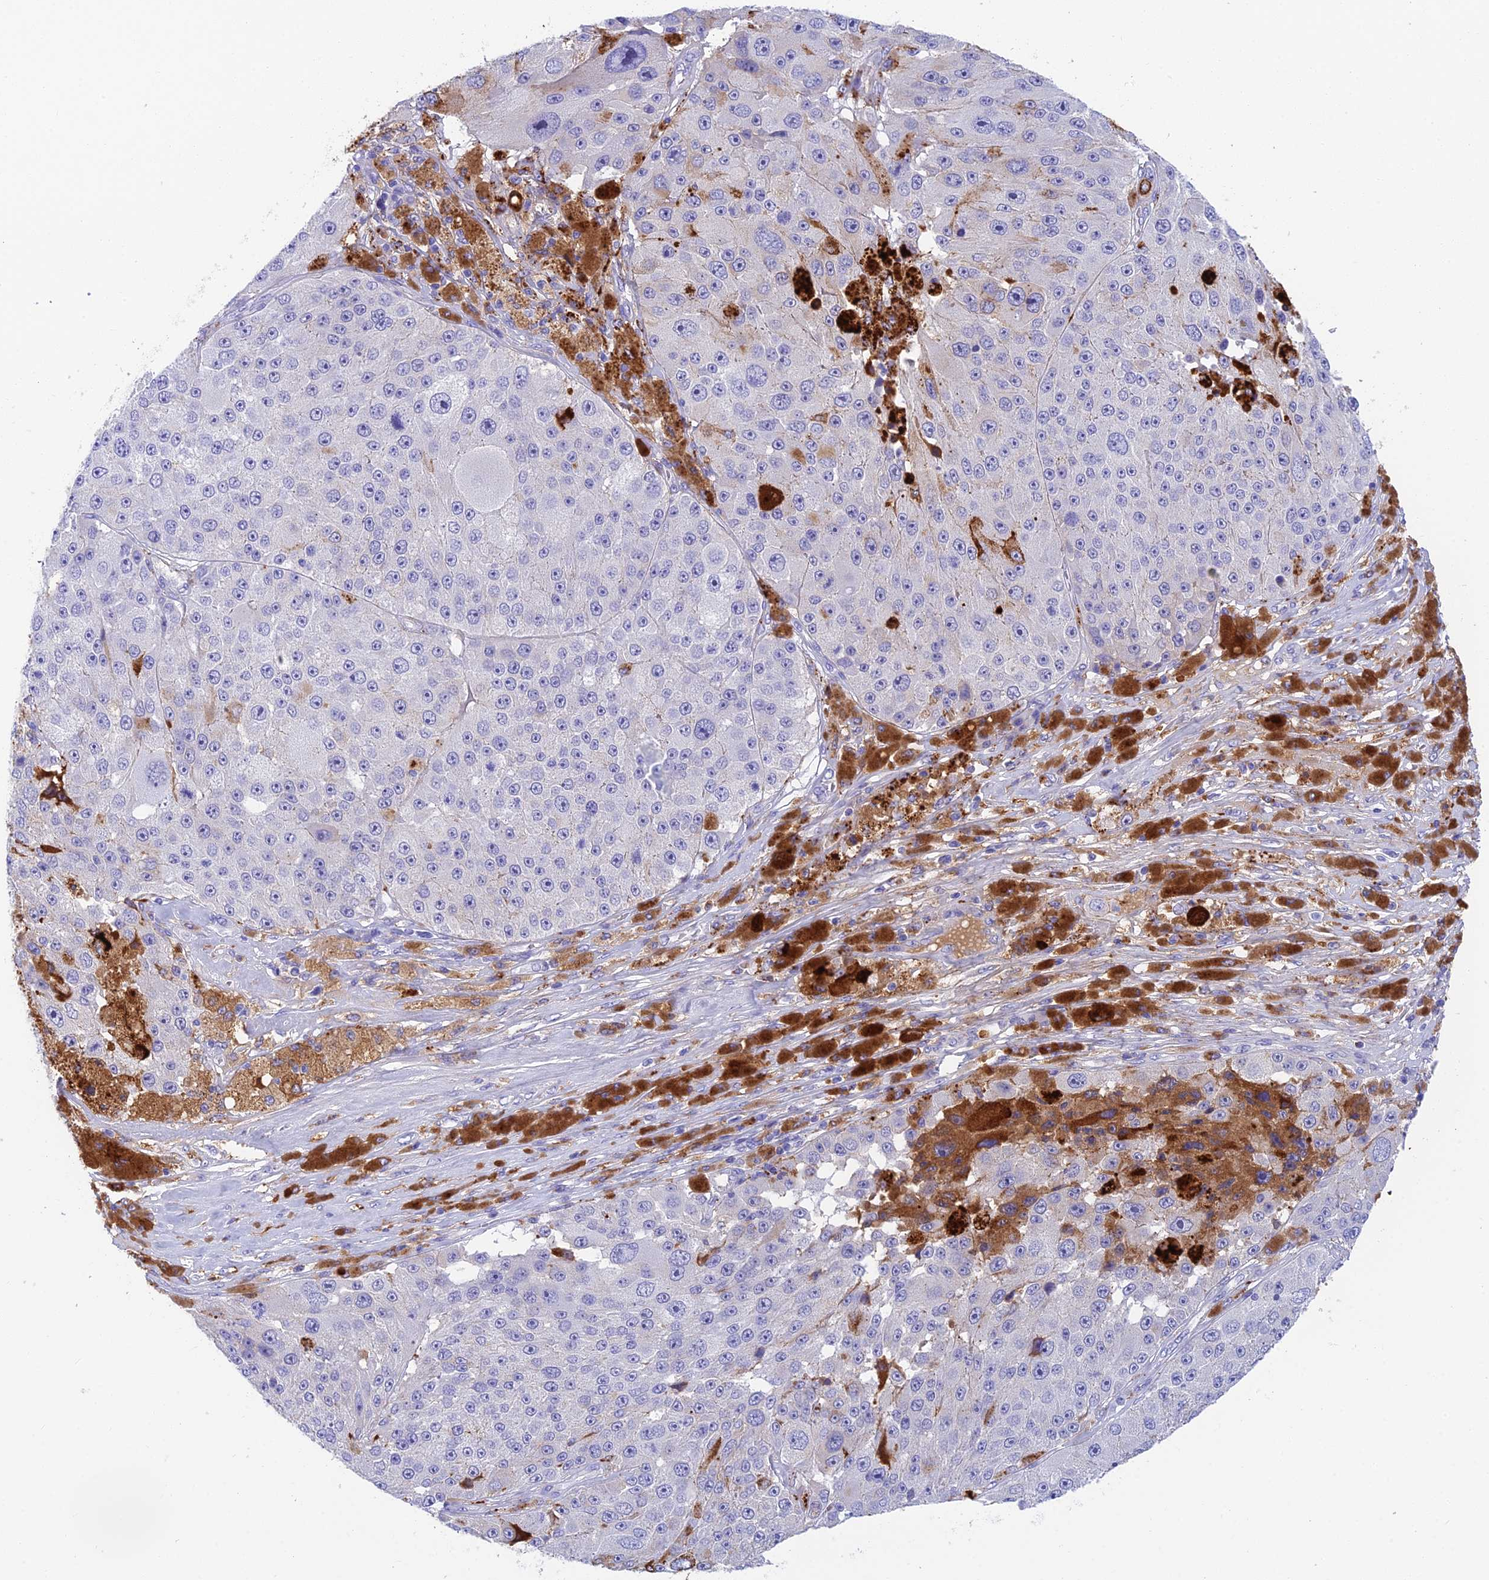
{"staining": {"intensity": "strong", "quantity": "25%-75%", "location": "cytoplasmic/membranous"}, "tissue": "melanoma", "cell_type": "Tumor cells", "image_type": "cancer", "snomed": [{"axis": "morphology", "description": "Malignant melanoma, Metastatic site"}, {"axis": "topography", "description": "Lymph node"}], "caption": "Human melanoma stained with a brown dye shows strong cytoplasmic/membranous positive staining in about 25%-75% of tumor cells.", "gene": "ADAMTS13", "patient": {"sex": "male", "age": 62}}